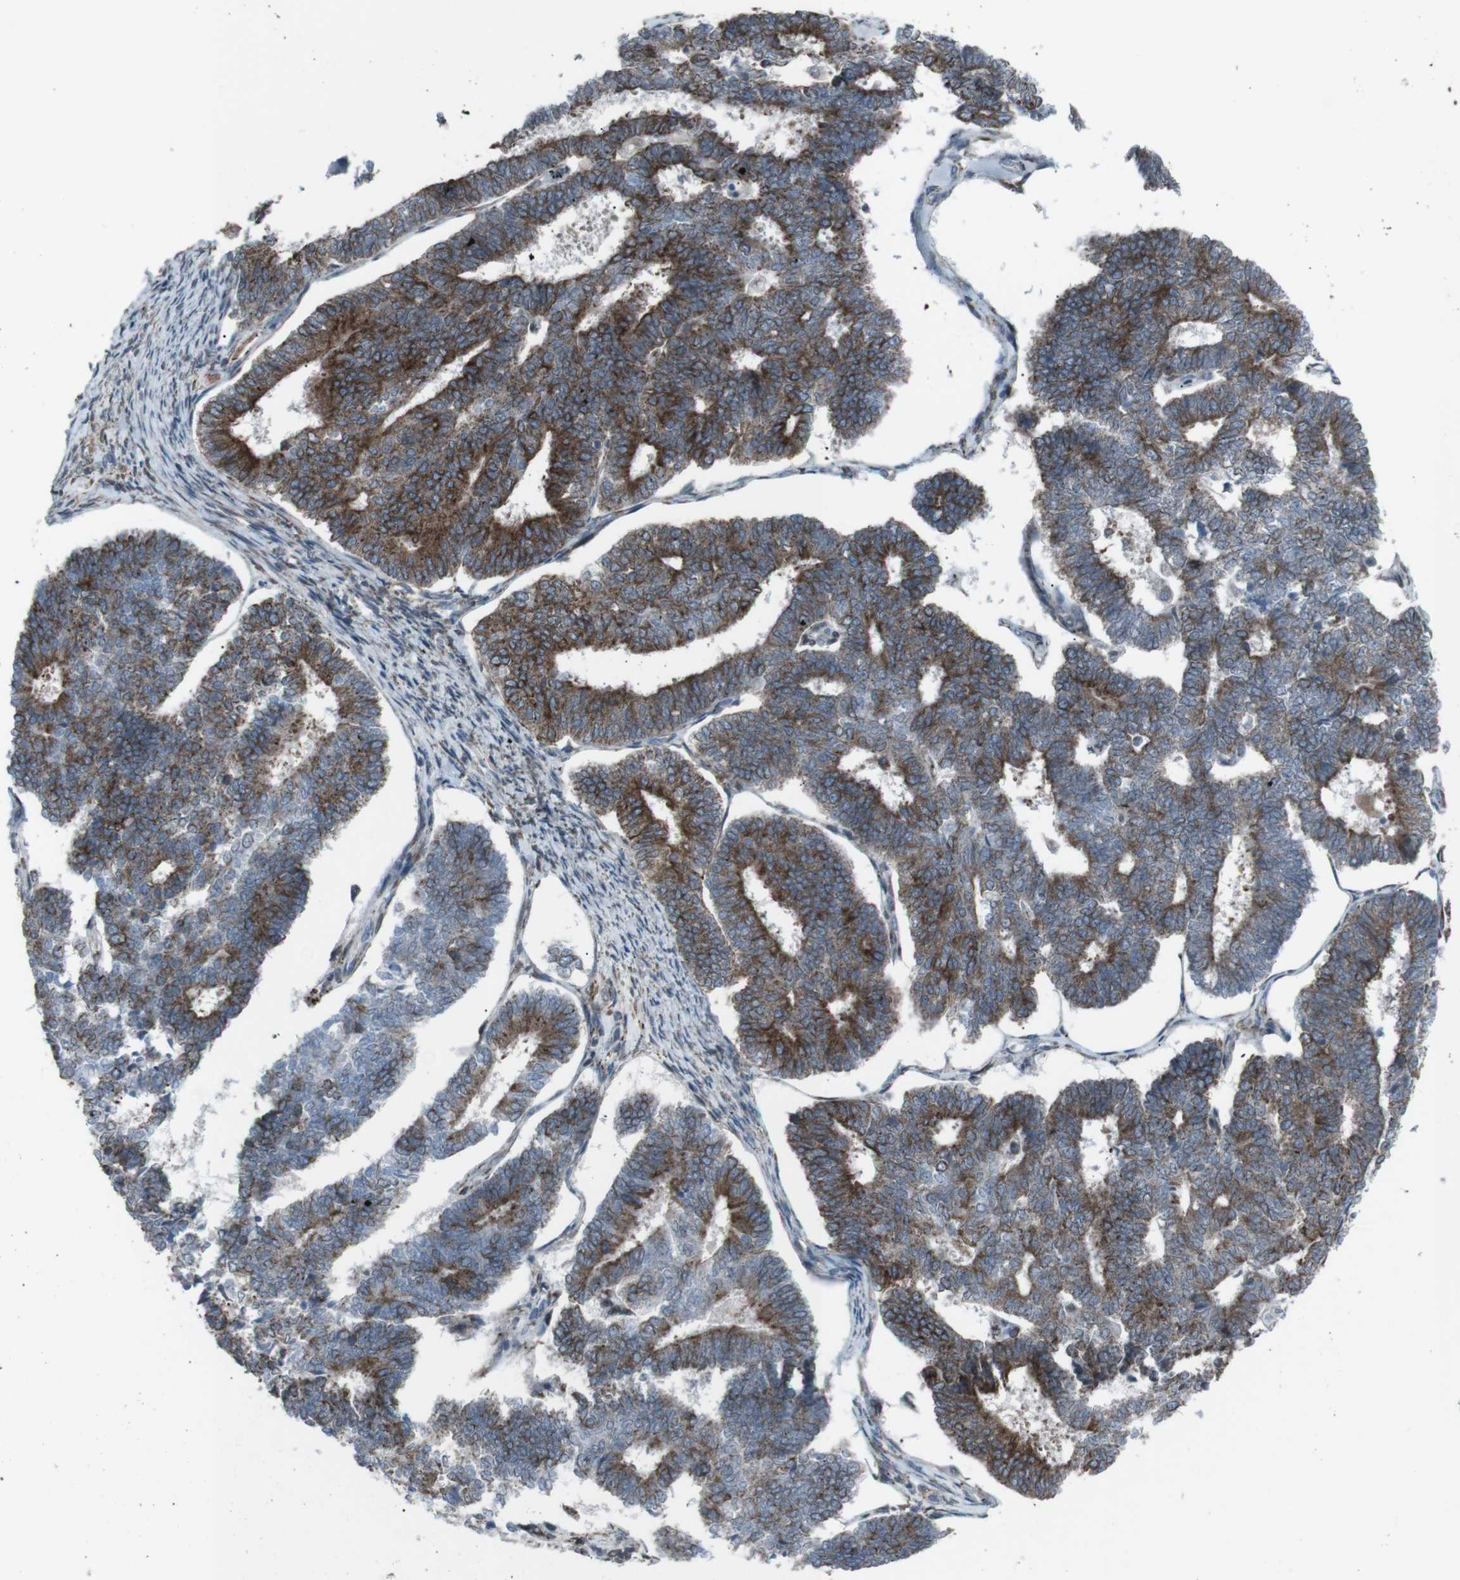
{"staining": {"intensity": "moderate", "quantity": ">75%", "location": "cytoplasmic/membranous"}, "tissue": "endometrial cancer", "cell_type": "Tumor cells", "image_type": "cancer", "snomed": [{"axis": "morphology", "description": "Adenocarcinoma, NOS"}, {"axis": "topography", "description": "Endometrium"}], "caption": "Immunohistochemical staining of human endometrial adenocarcinoma shows medium levels of moderate cytoplasmic/membranous expression in about >75% of tumor cells.", "gene": "LNPK", "patient": {"sex": "female", "age": 70}}